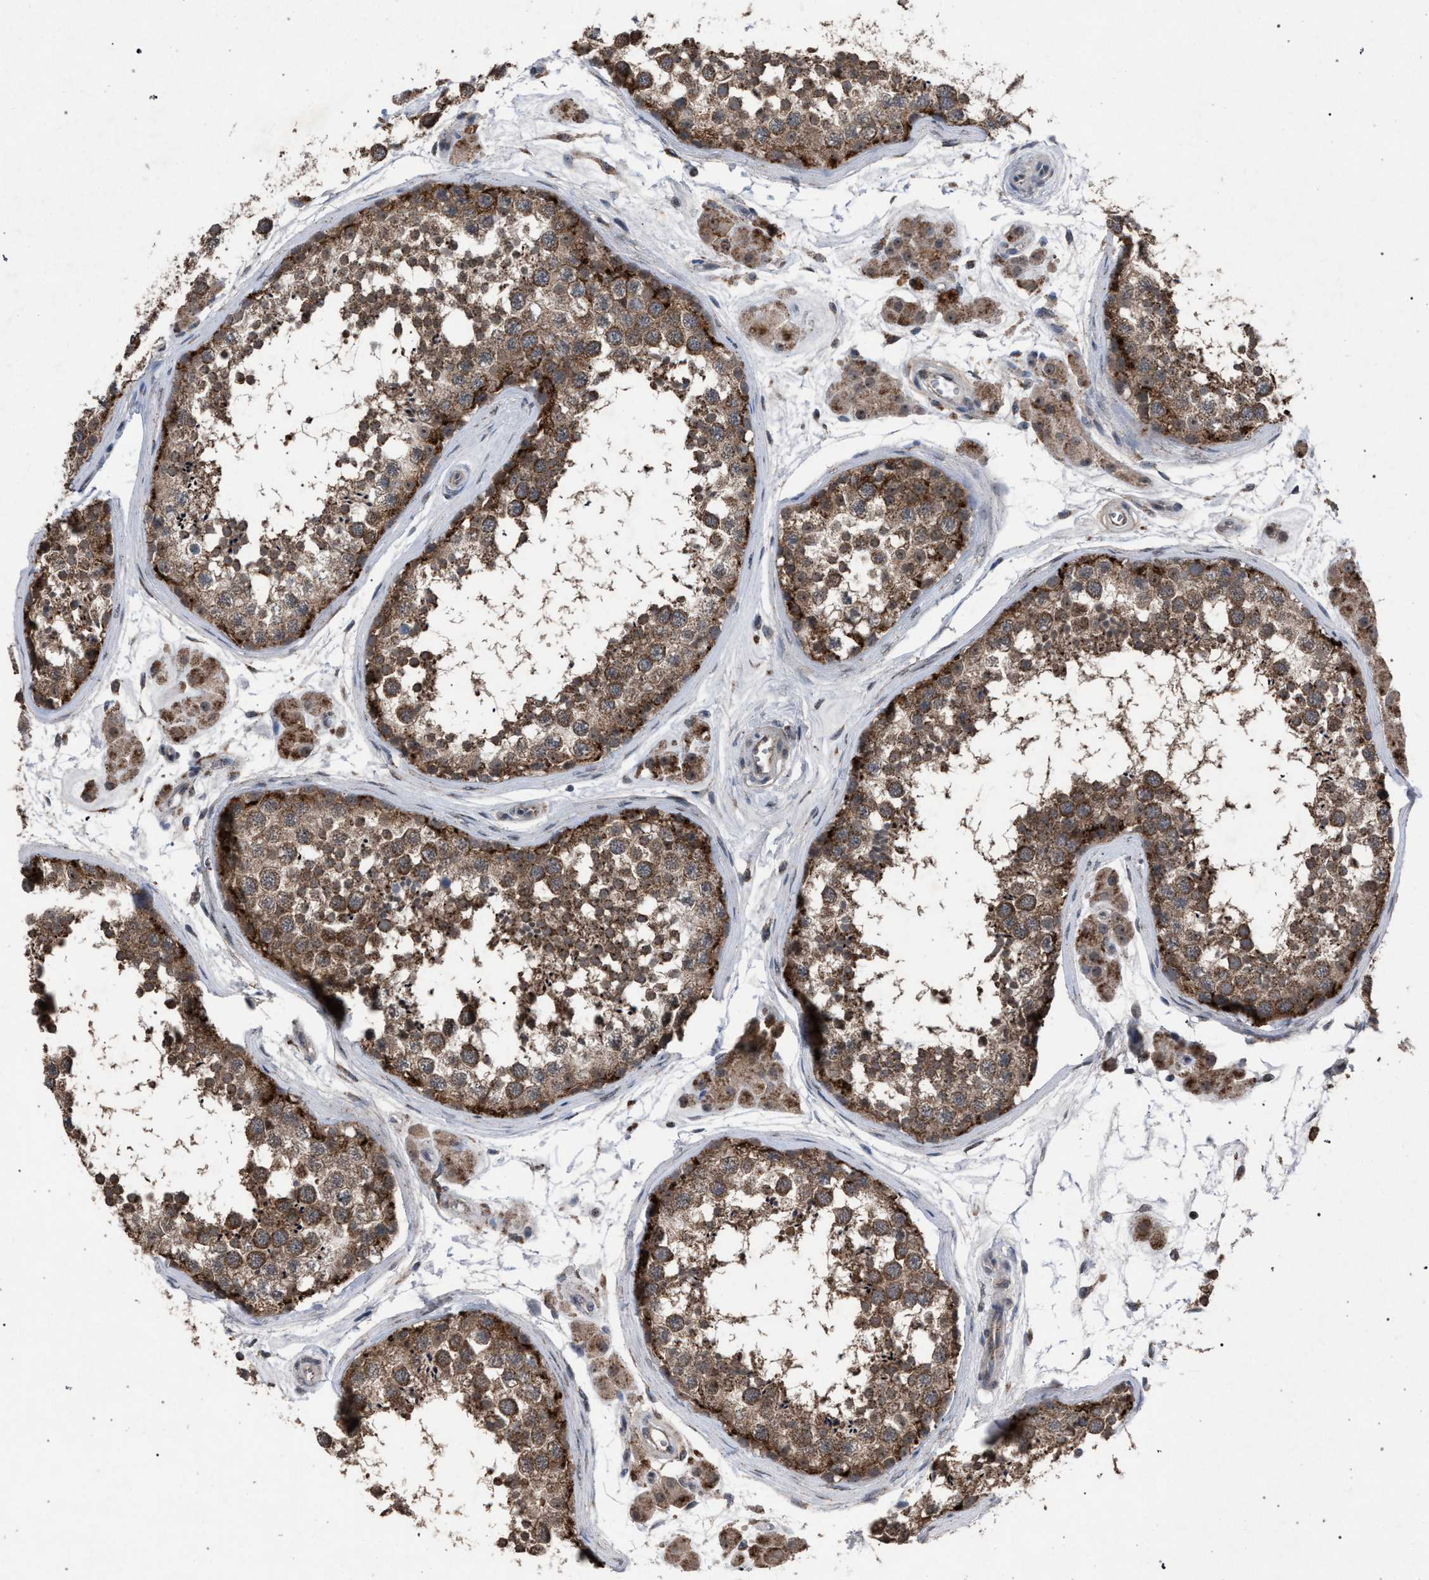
{"staining": {"intensity": "moderate", "quantity": ">75%", "location": "cytoplasmic/membranous"}, "tissue": "testis", "cell_type": "Cells in seminiferous ducts", "image_type": "normal", "snomed": [{"axis": "morphology", "description": "Normal tissue, NOS"}, {"axis": "topography", "description": "Testis"}], "caption": "Immunohistochemistry image of unremarkable human testis stained for a protein (brown), which reveals medium levels of moderate cytoplasmic/membranous staining in approximately >75% of cells in seminiferous ducts.", "gene": "HSD17B4", "patient": {"sex": "male", "age": 56}}